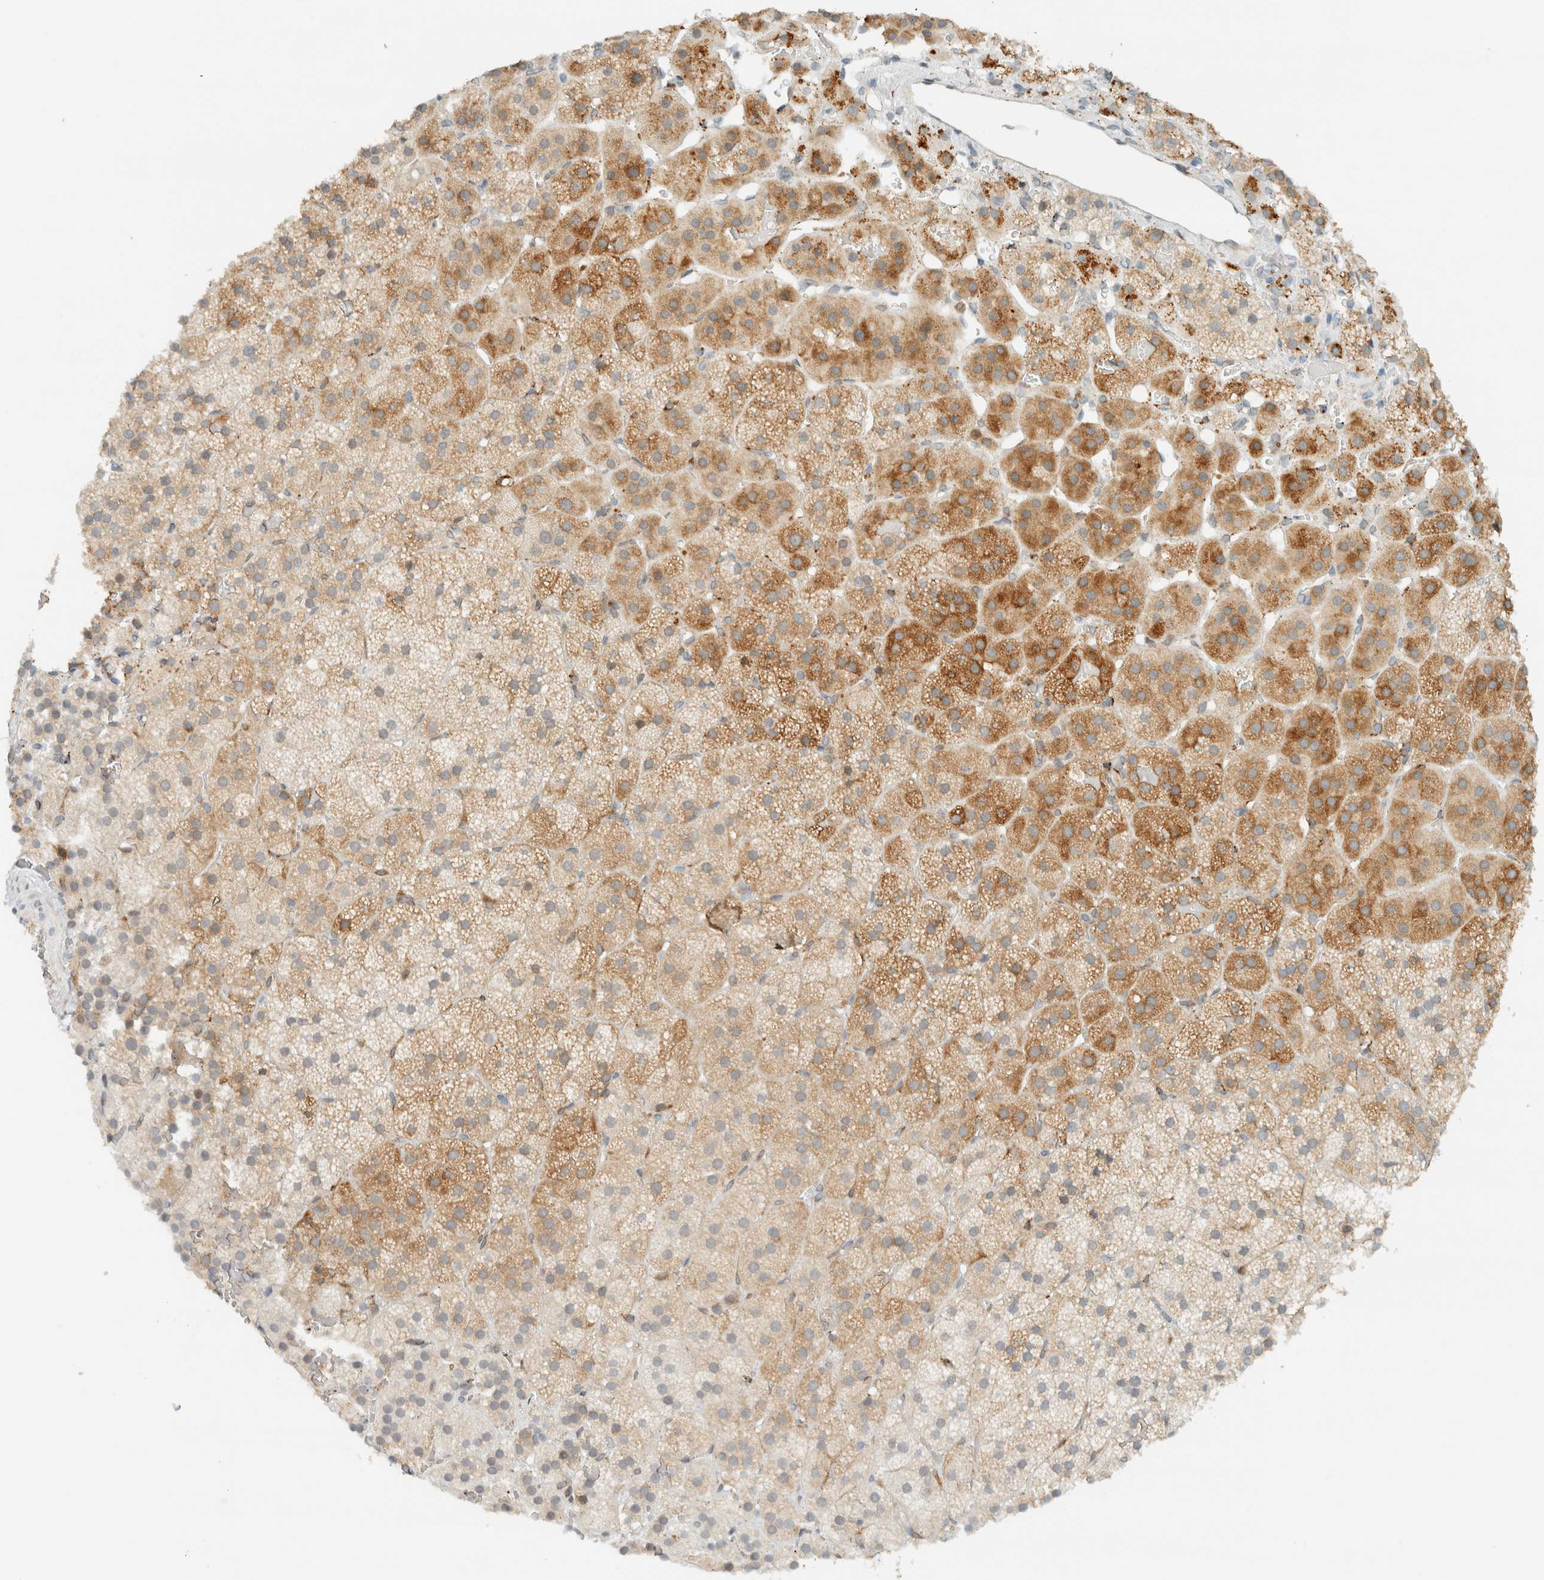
{"staining": {"intensity": "moderate", "quantity": ">75%", "location": "cytoplasmic/membranous"}, "tissue": "adrenal gland", "cell_type": "Glandular cells", "image_type": "normal", "snomed": [{"axis": "morphology", "description": "Normal tissue, NOS"}, {"axis": "topography", "description": "Adrenal gland"}], "caption": "Protein staining by immunohistochemistry exhibits moderate cytoplasmic/membranous expression in about >75% of glandular cells in normal adrenal gland.", "gene": "ITPRID1", "patient": {"sex": "female", "age": 44}}